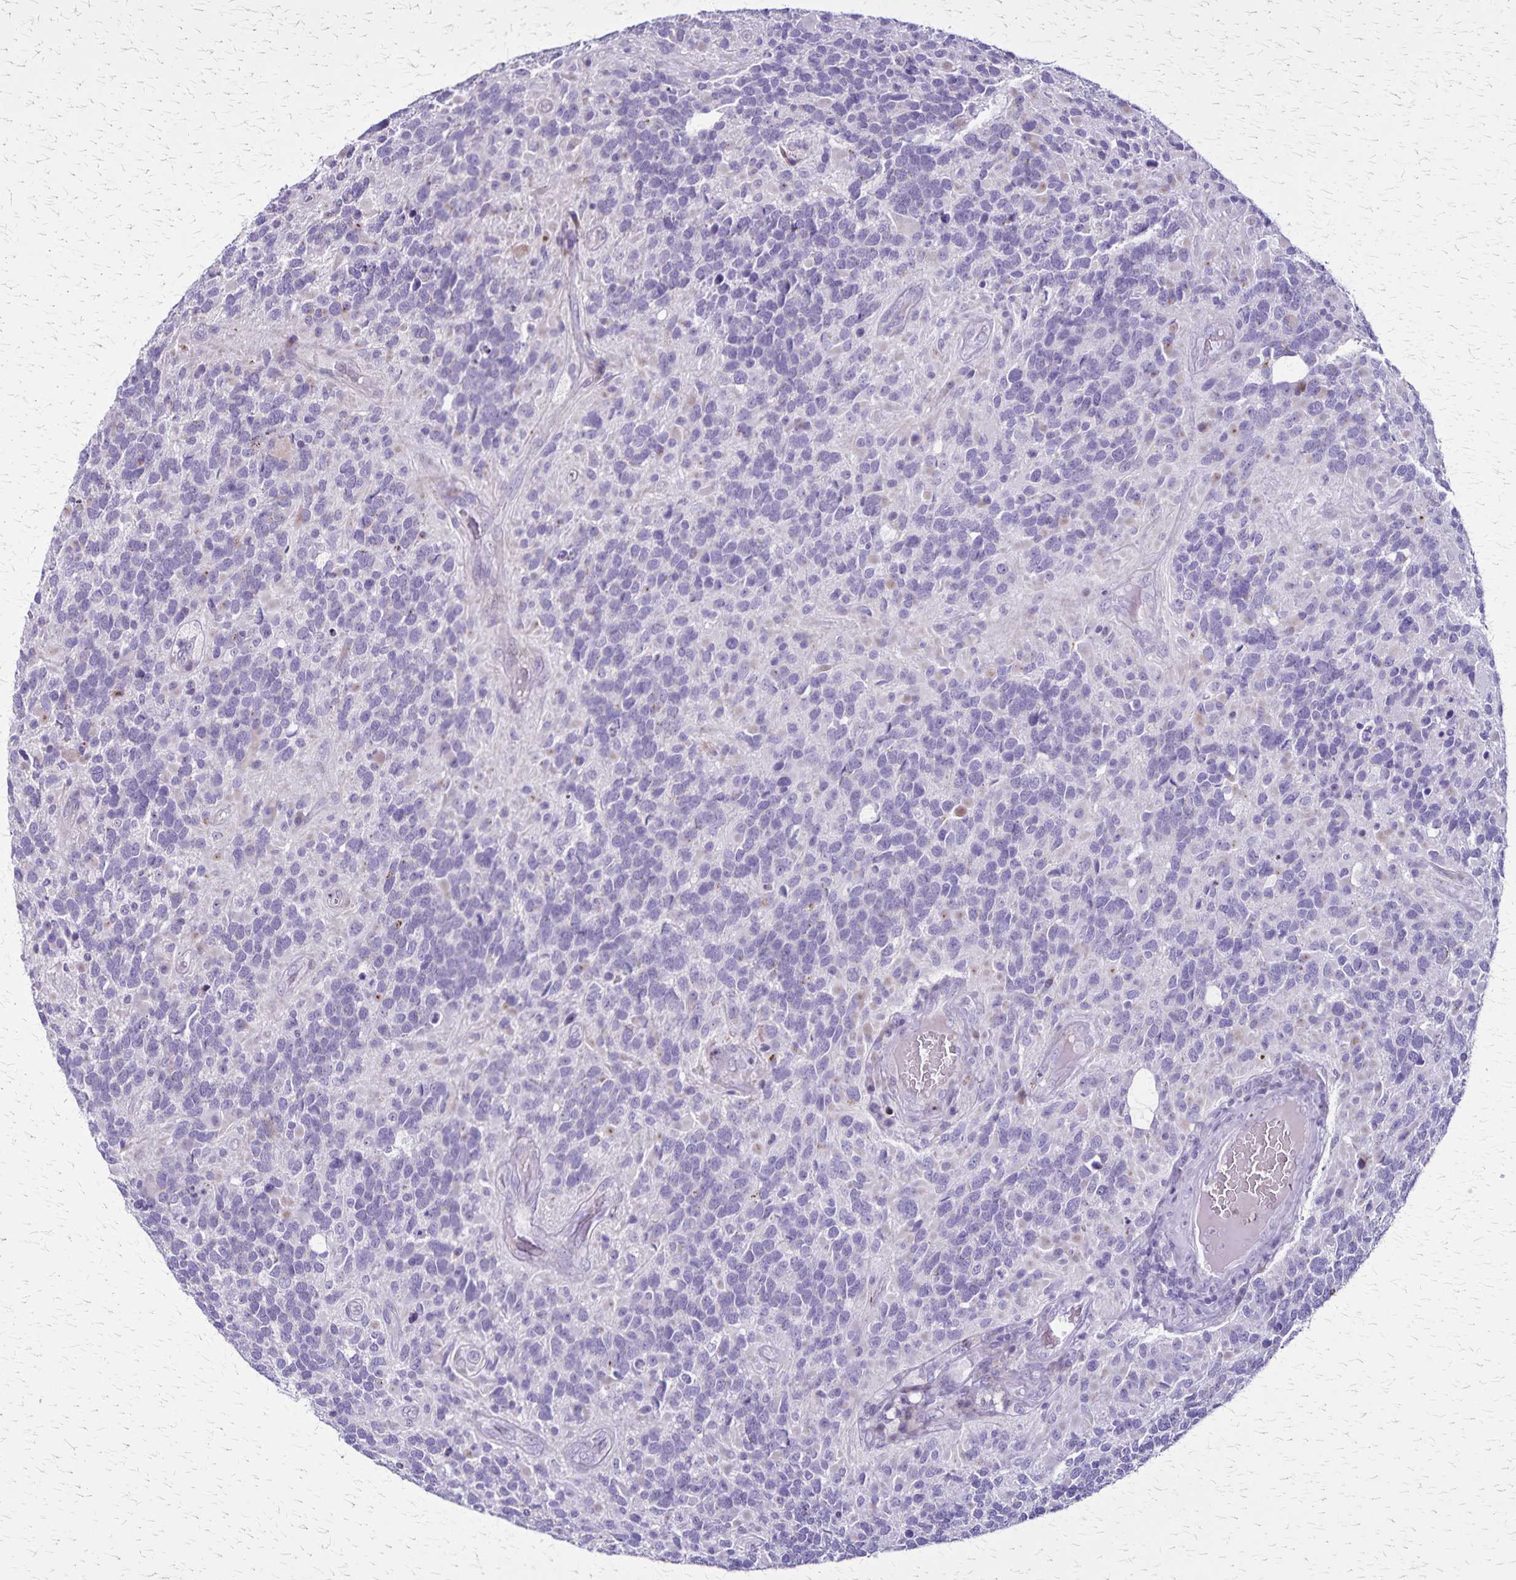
{"staining": {"intensity": "negative", "quantity": "none", "location": "none"}, "tissue": "glioma", "cell_type": "Tumor cells", "image_type": "cancer", "snomed": [{"axis": "morphology", "description": "Glioma, malignant, High grade"}, {"axis": "topography", "description": "Brain"}], "caption": "High magnification brightfield microscopy of glioma stained with DAB (brown) and counterstained with hematoxylin (blue): tumor cells show no significant positivity.", "gene": "OR51B5", "patient": {"sex": "female", "age": 40}}